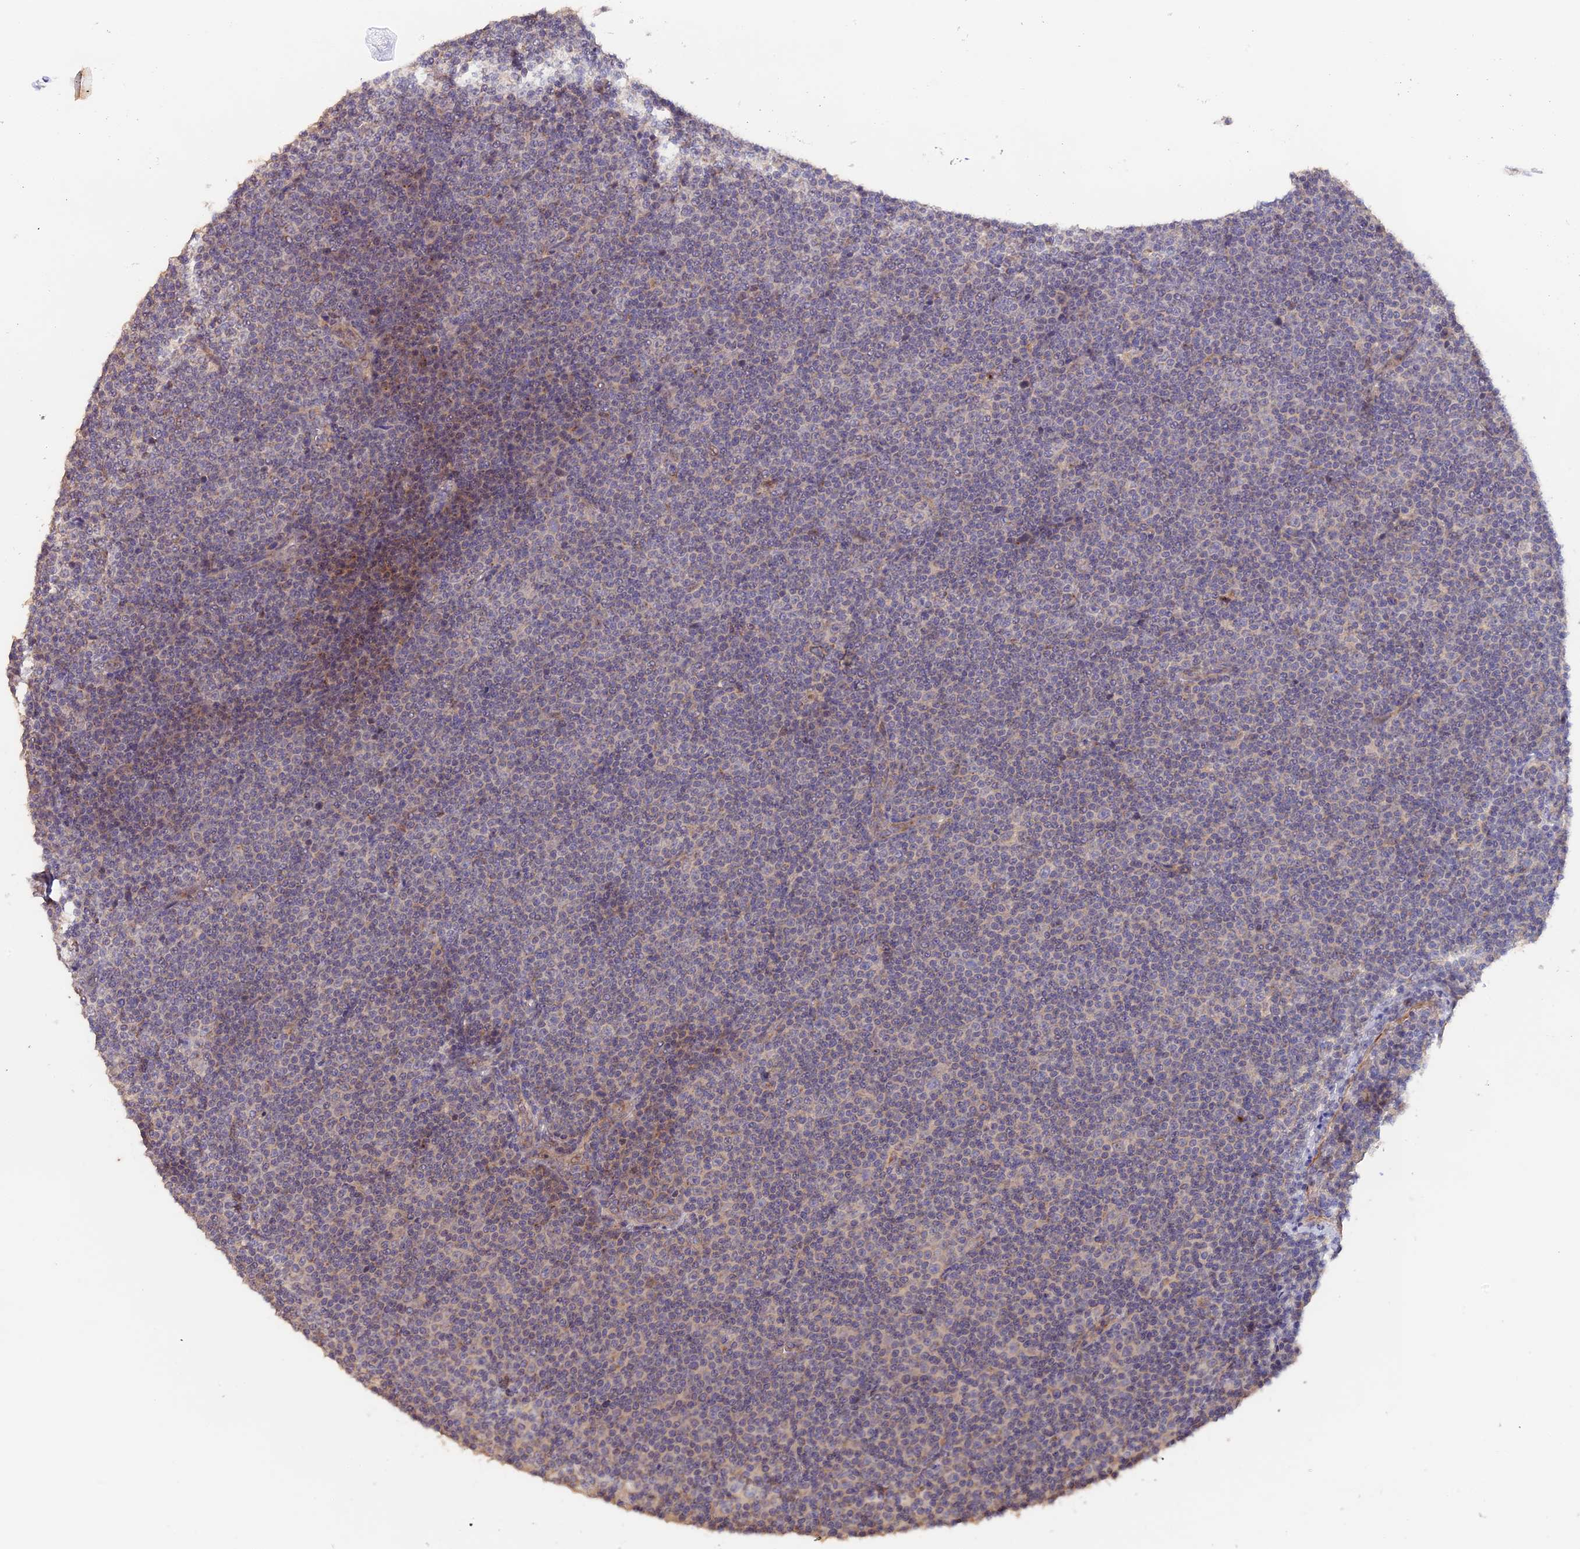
{"staining": {"intensity": "weak", "quantity": "<25%", "location": "cytoplasmic/membranous"}, "tissue": "lymphoma", "cell_type": "Tumor cells", "image_type": "cancer", "snomed": [{"axis": "morphology", "description": "Malignant lymphoma, non-Hodgkin's type, Low grade"}, {"axis": "topography", "description": "Lymph node"}], "caption": "This is a image of immunohistochemistry (IHC) staining of low-grade malignant lymphoma, non-Hodgkin's type, which shows no expression in tumor cells.", "gene": "TANGO6", "patient": {"sex": "female", "age": 67}}